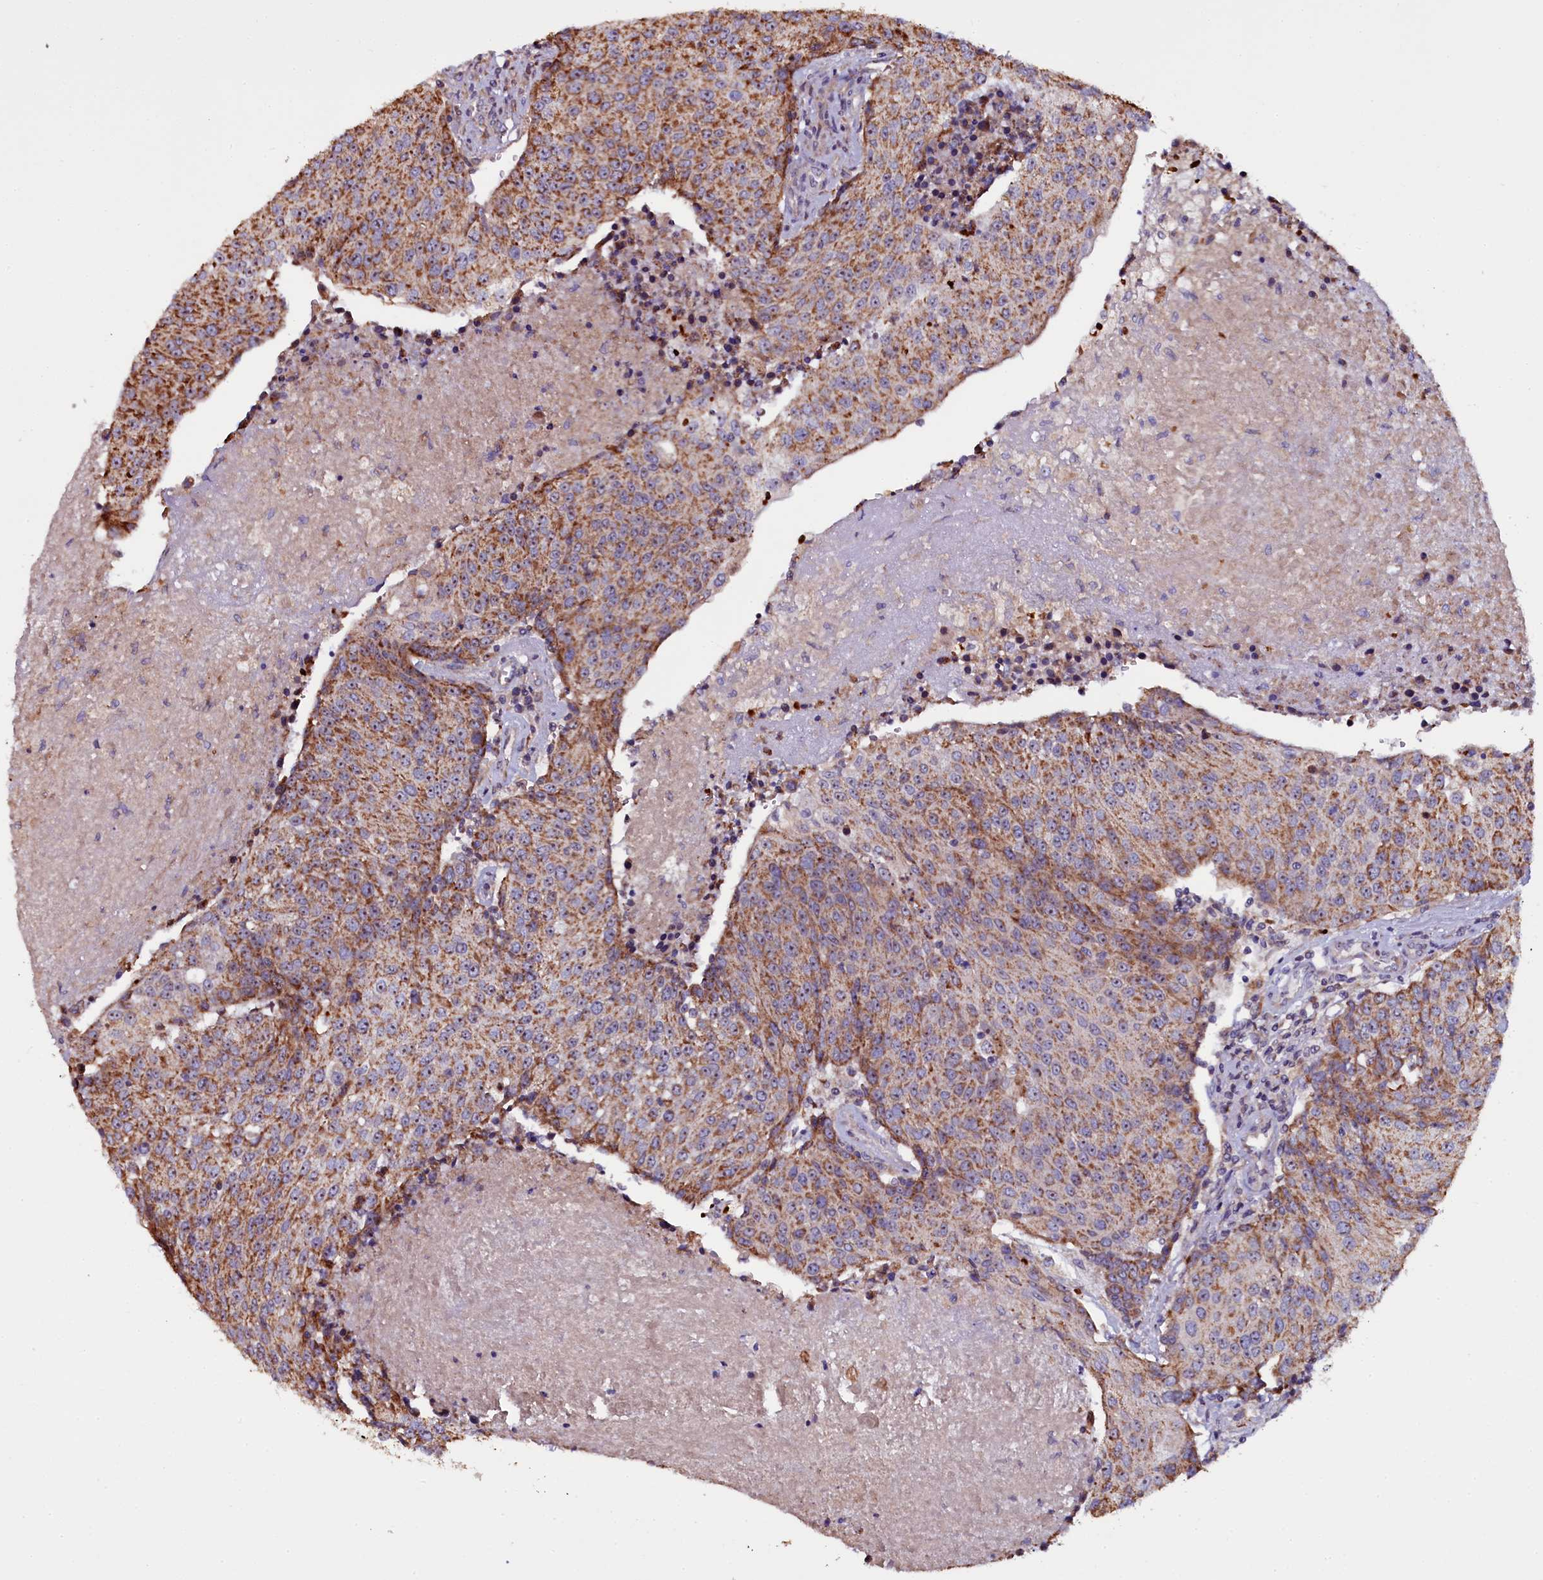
{"staining": {"intensity": "moderate", "quantity": ">75%", "location": "cytoplasmic/membranous"}, "tissue": "urothelial cancer", "cell_type": "Tumor cells", "image_type": "cancer", "snomed": [{"axis": "morphology", "description": "Urothelial carcinoma, High grade"}, {"axis": "topography", "description": "Urinary bladder"}], "caption": "Immunohistochemical staining of high-grade urothelial carcinoma displays medium levels of moderate cytoplasmic/membranous expression in about >75% of tumor cells.", "gene": "NAA80", "patient": {"sex": "female", "age": 85}}